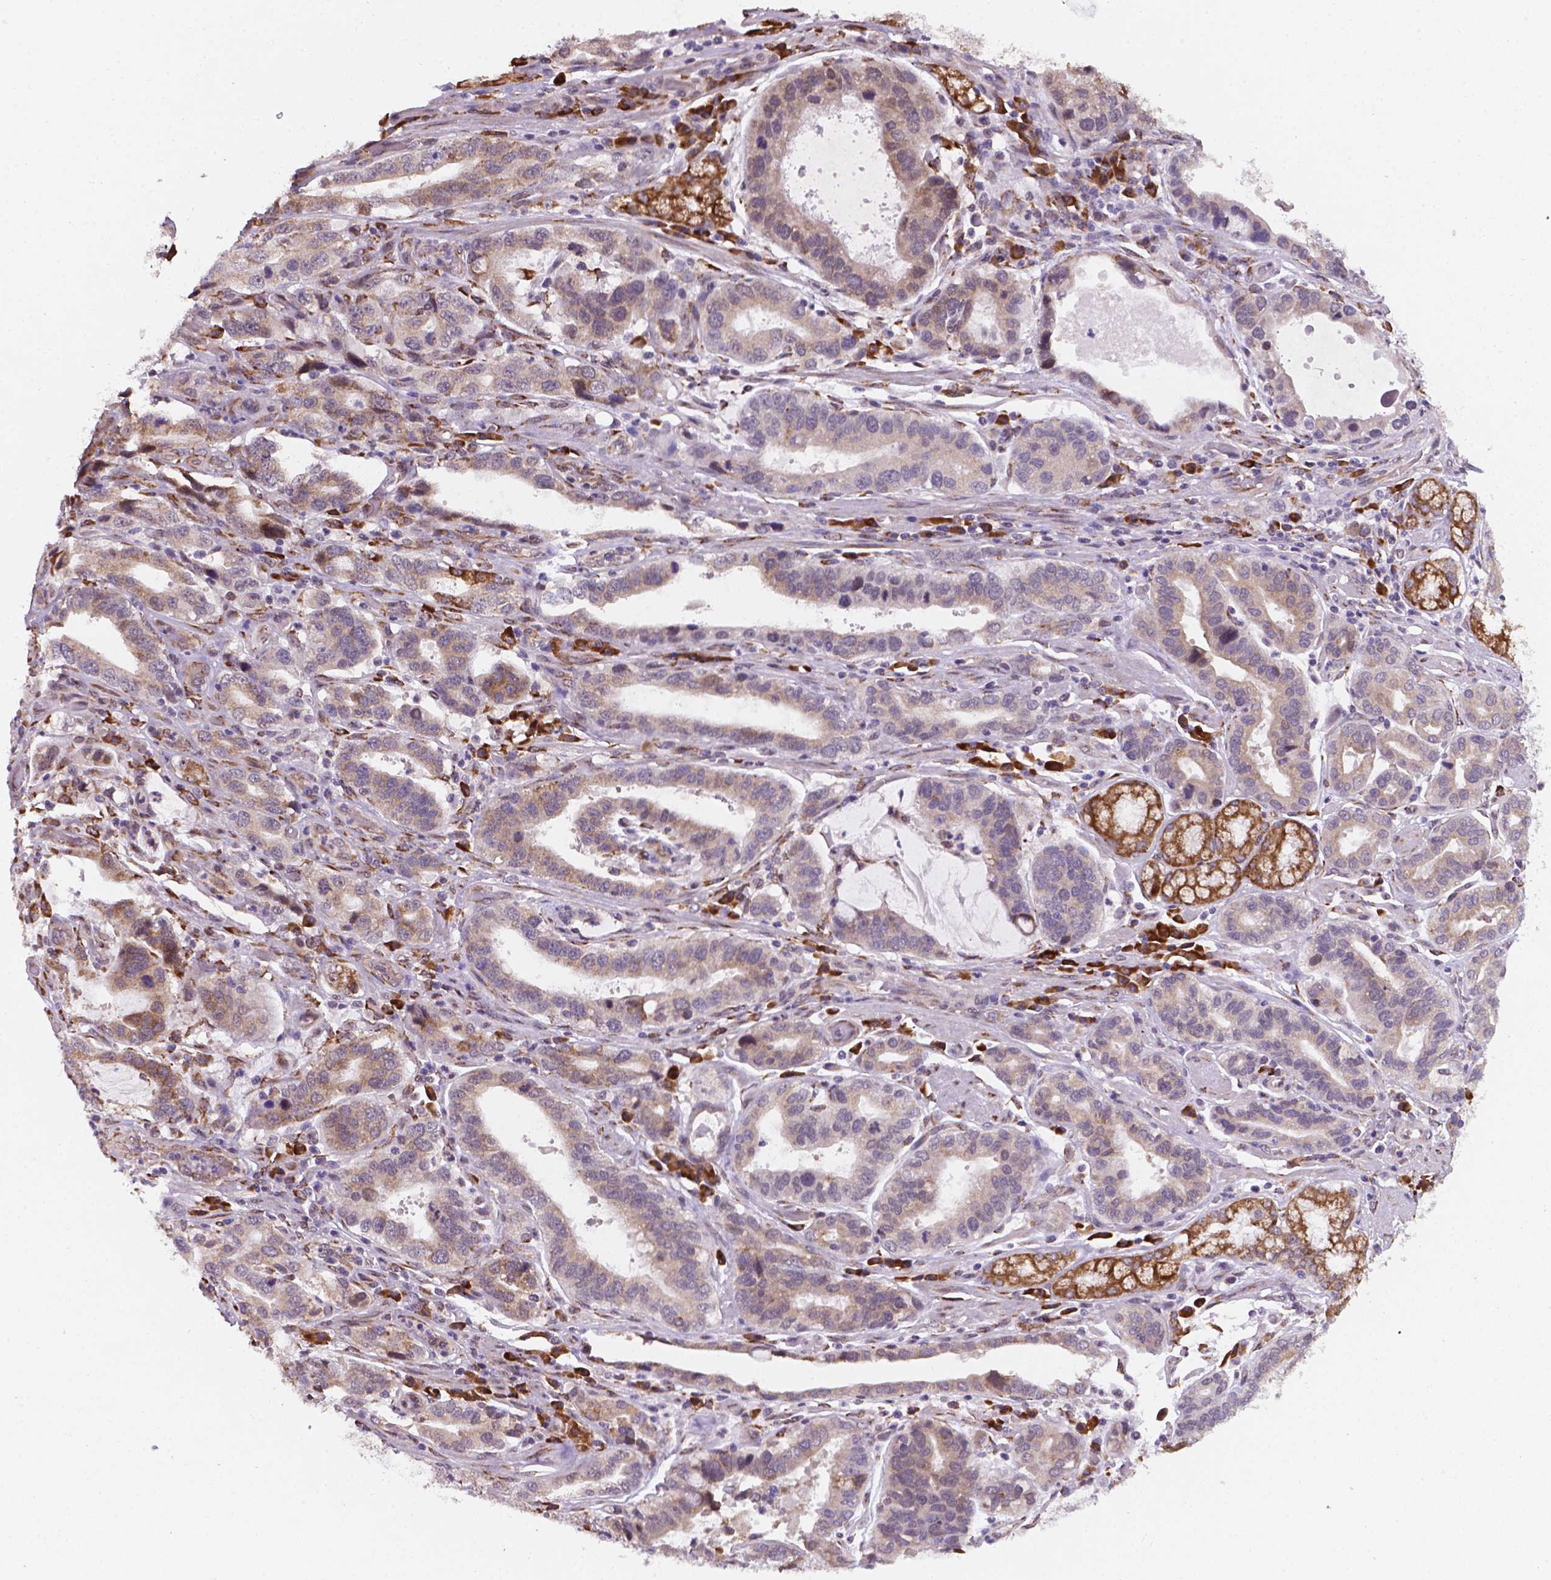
{"staining": {"intensity": "moderate", "quantity": "25%-75%", "location": "cytoplasmic/membranous"}, "tissue": "stomach cancer", "cell_type": "Tumor cells", "image_type": "cancer", "snomed": [{"axis": "morphology", "description": "Adenocarcinoma, NOS"}, {"axis": "topography", "description": "Stomach, lower"}], "caption": "IHC of human stomach cancer (adenocarcinoma) demonstrates medium levels of moderate cytoplasmic/membranous expression in approximately 25%-75% of tumor cells.", "gene": "FNIP1", "patient": {"sex": "female", "age": 76}}